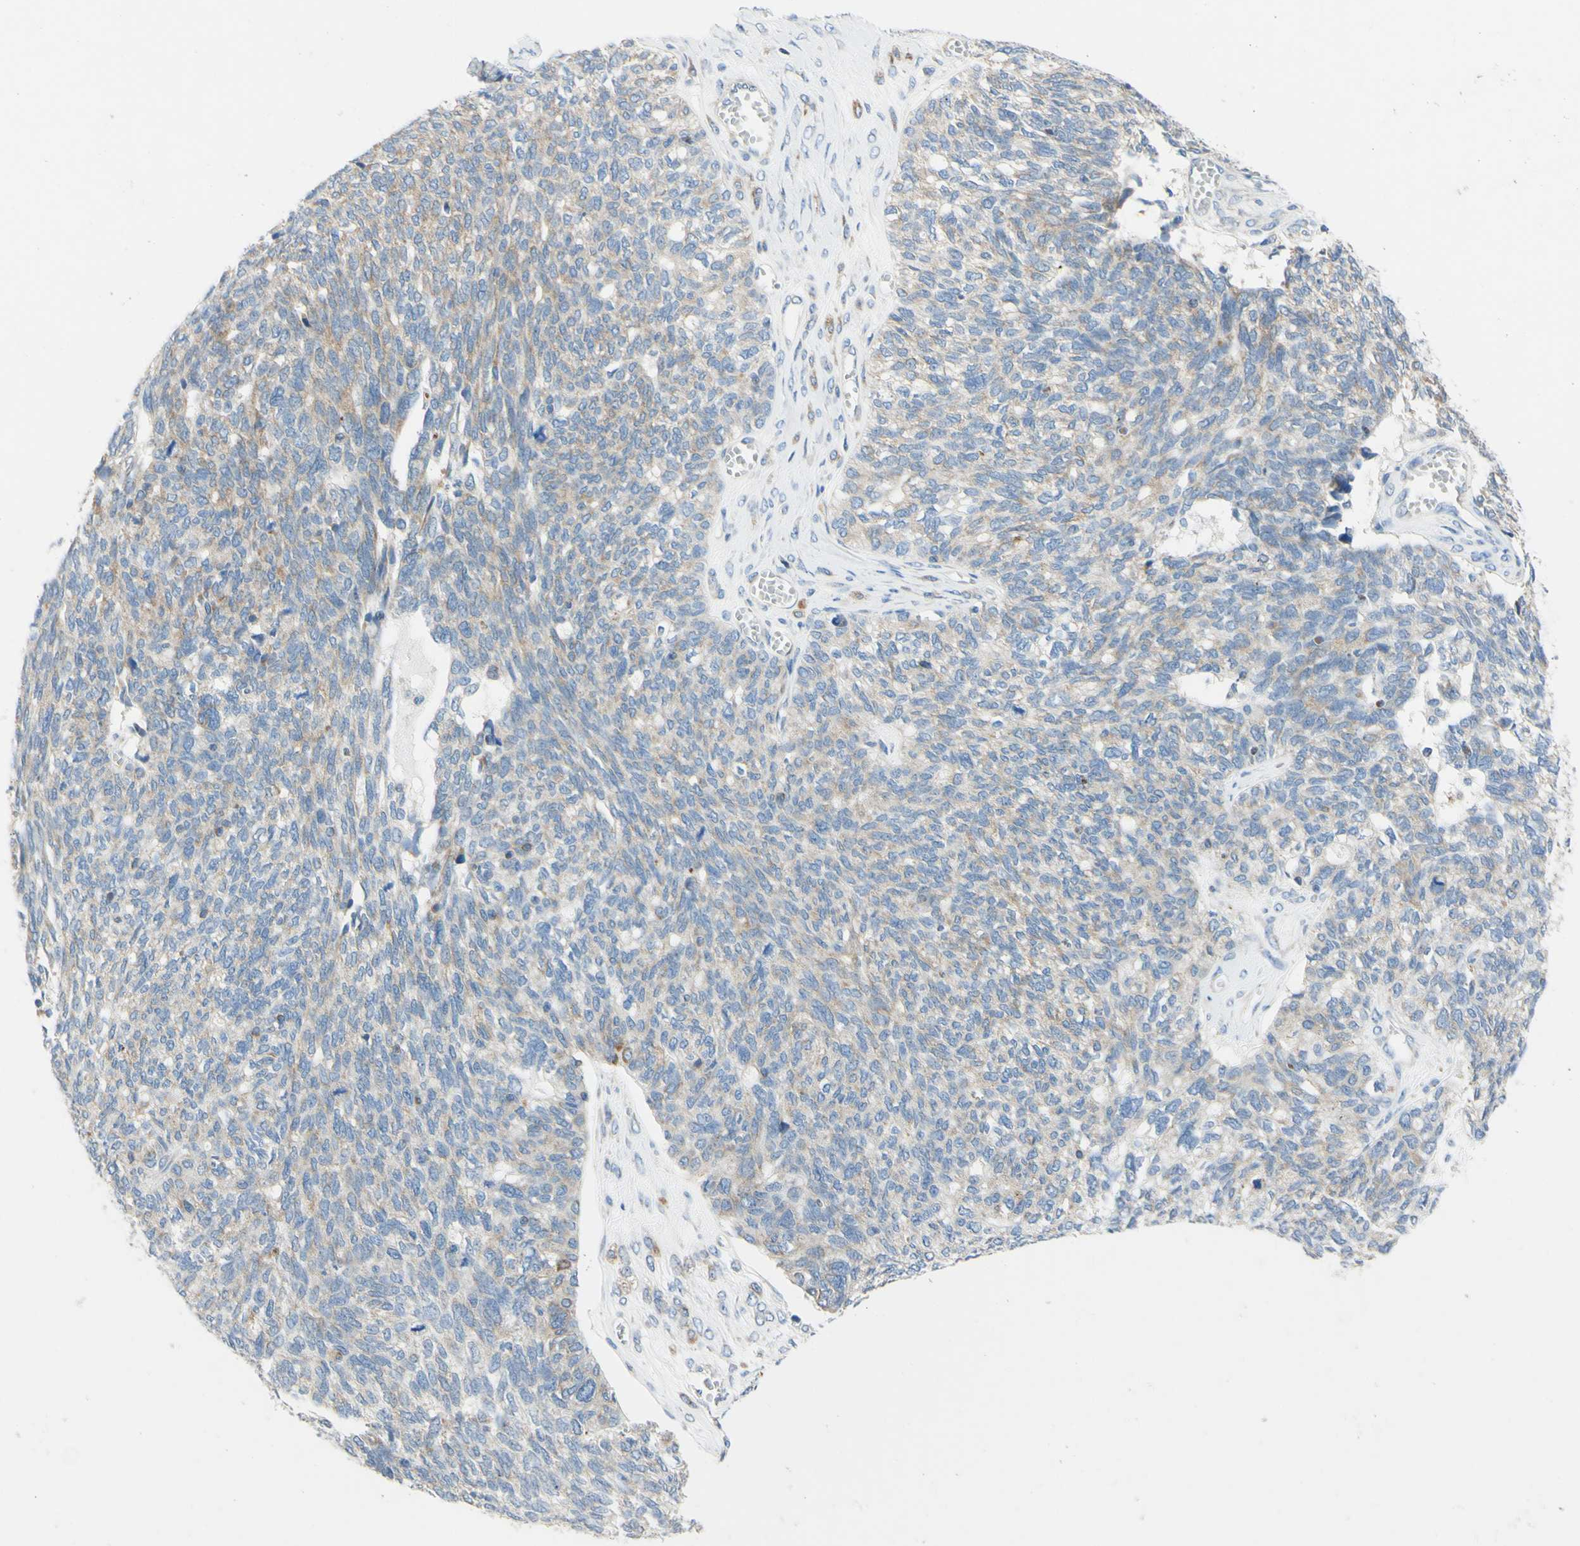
{"staining": {"intensity": "weak", "quantity": "<25%", "location": "cytoplasmic/membranous"}, "tissue": "ovarian cancer", "cell_type": "Tumor cells", "image_type": "cancer", "snomed": [{"axis": "morphology", "description": "Cystadenocarcinoma, serous, NOS"}, {"axis": "topography", "description": "Ovary"}], "caption": "This is an immunohistochemistry photomicrograph of ovarian serous cystadenocarcinoma. There is no staining in tumor cells.", "gene": "RETREG2", "patient": {"sex": "female", "age": 79}}